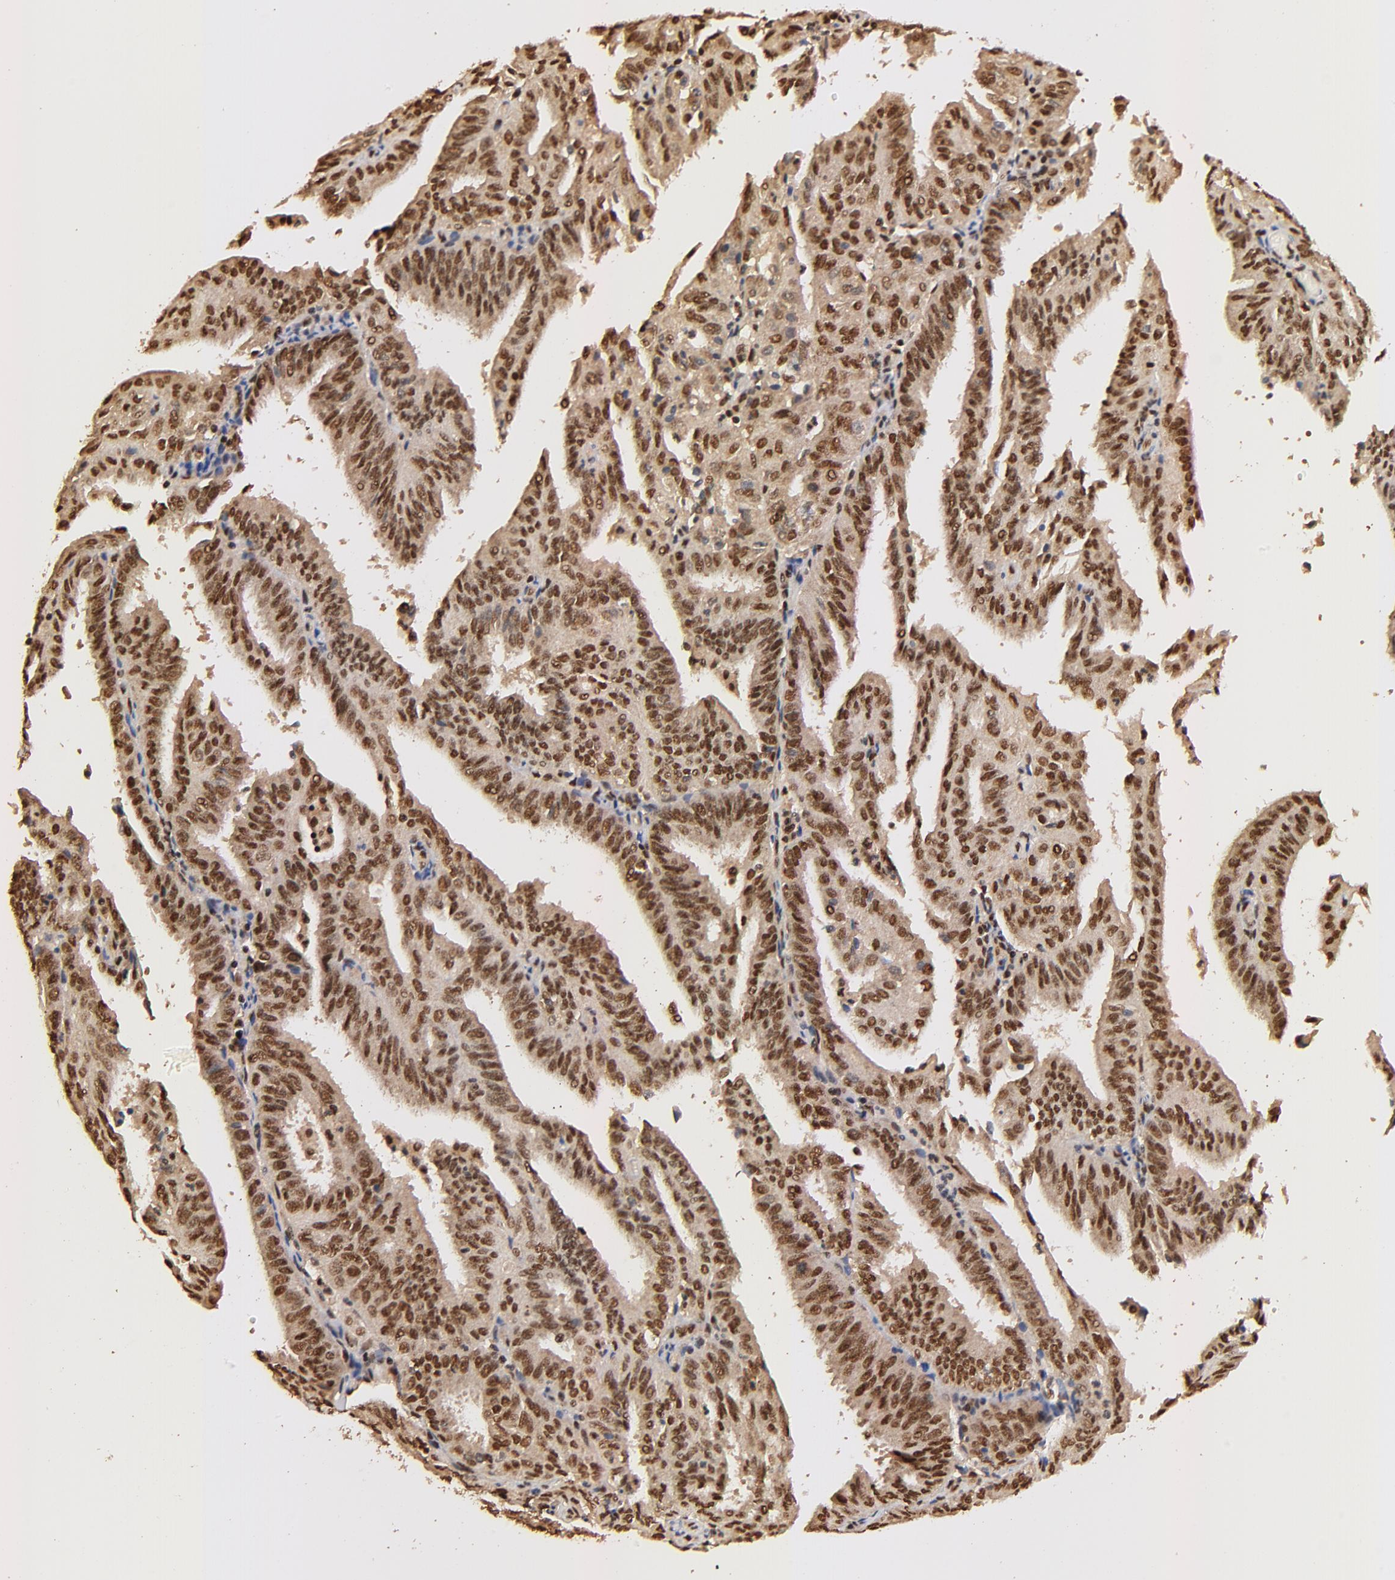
{"staining": {"intensity": "strong", "quantity": ">75%", "location": "cytoplasmic/membranous,nuclear"}, "tissue": "endometrial cancer", "cell_type": "Tumor cells", "image_type": "cancer", "snomed": [{"axis": "morphology", "description": "Adenocarcinoma, NOS"}, {"axis": "topography", "description": "Endometrium"}], "caption": "IHC staining of endometrial adenocarcinoma, which shows high levels of strong cytoplasmic/membranous and nuclear positivity in approximately >75% of tumor cells indicating strong cytoplasmic/membranous and nuclear protein positivity. The staining was performed using DAB (brown) for protein detection and nuclei were counterstained in hematoxylin (blue).", "gene": "MED12", "patient": {"sex": "female", "age": 59}}